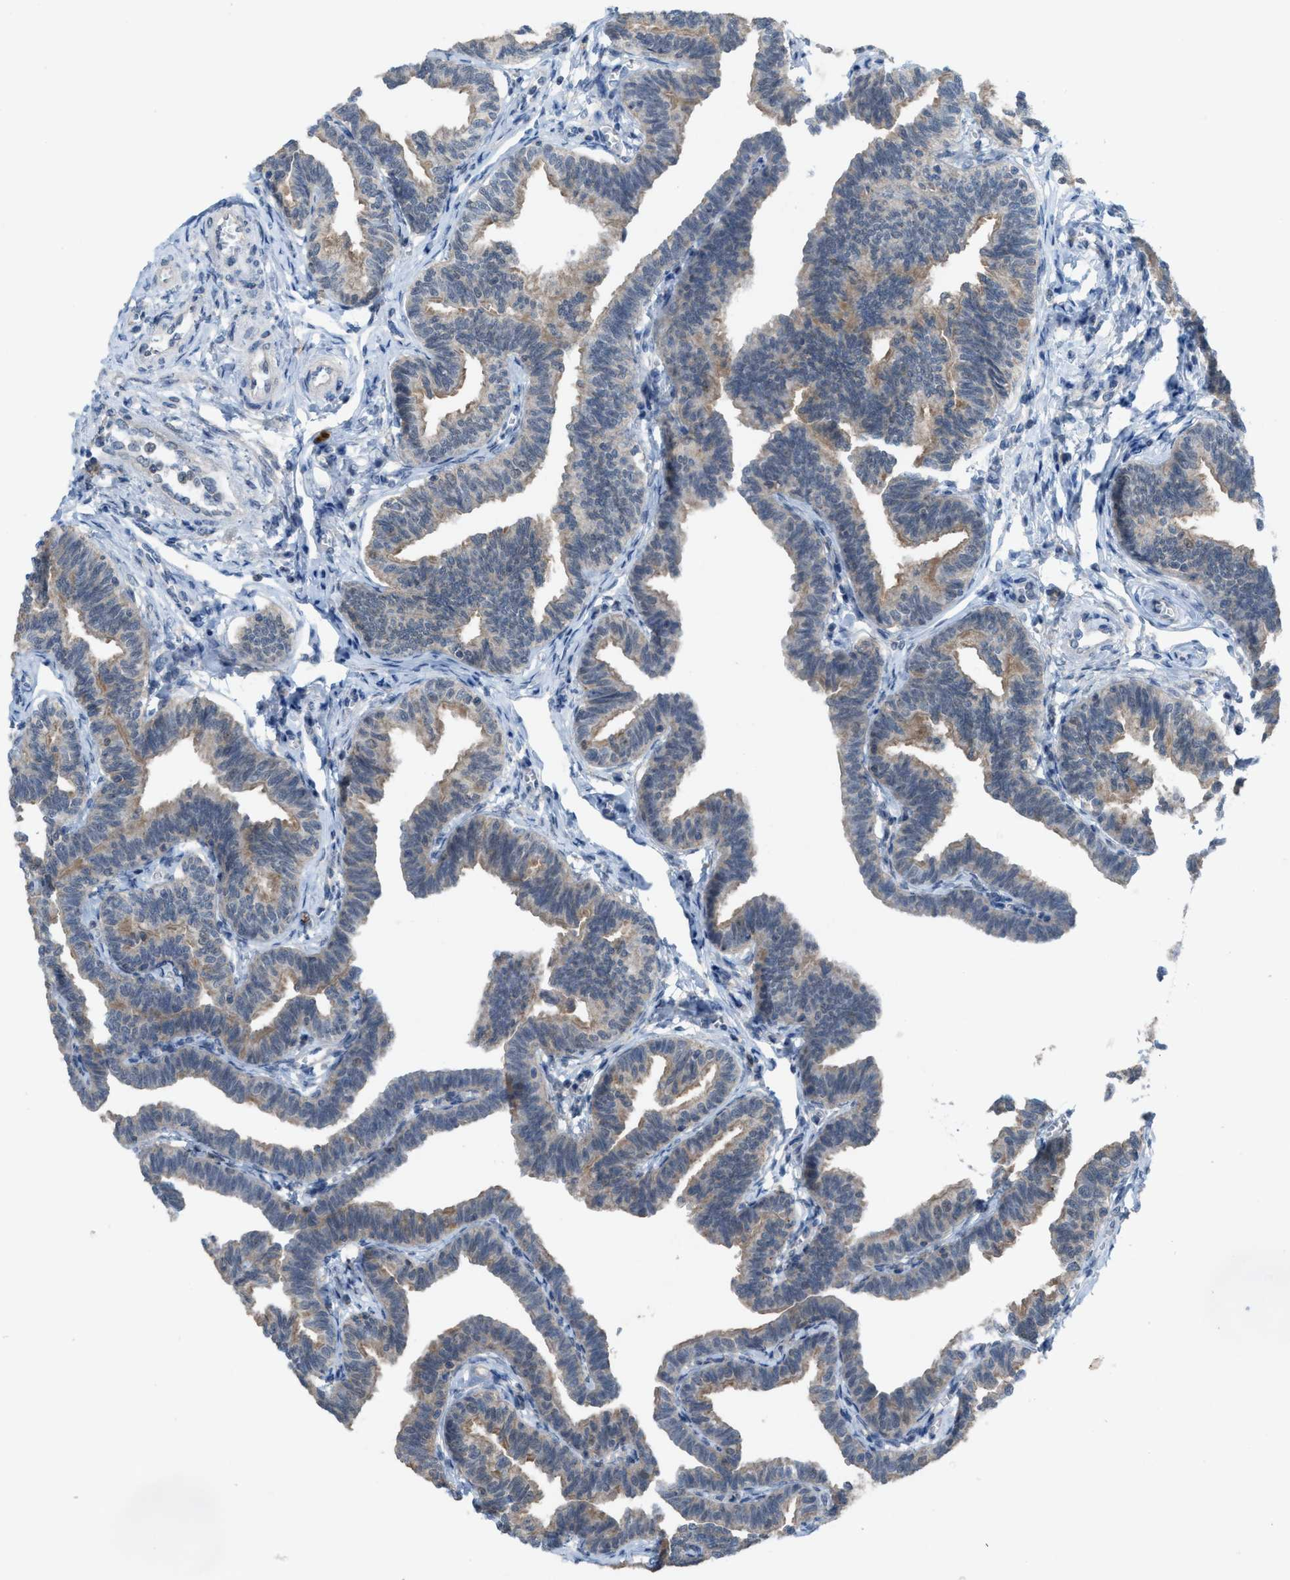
{"staining": {"intensity": "moderate", "quantity": ">75%", "location": "cytoplasmic/membranous"}, "tissue": "fallopian tube", "cell_type": "Glandular cells", "image_type": "normal", "snomed": [{"axis": "morphology", "description": "Normal tissue, NOS"}, {"axis": "topography", "description": "Fallopian tube"}, {"axis": "topography", "description": "Ovary"}], "caption": "Immunohistochemistry micrograph of normal fallopian tube stained for a protein (brown), which reveals medium levels of moderate cytoplasmic/membranous positivity in approximately >75% of glandular cells.", "gene": "PLAA", "patient": {"sex": "female", "age": 23}}